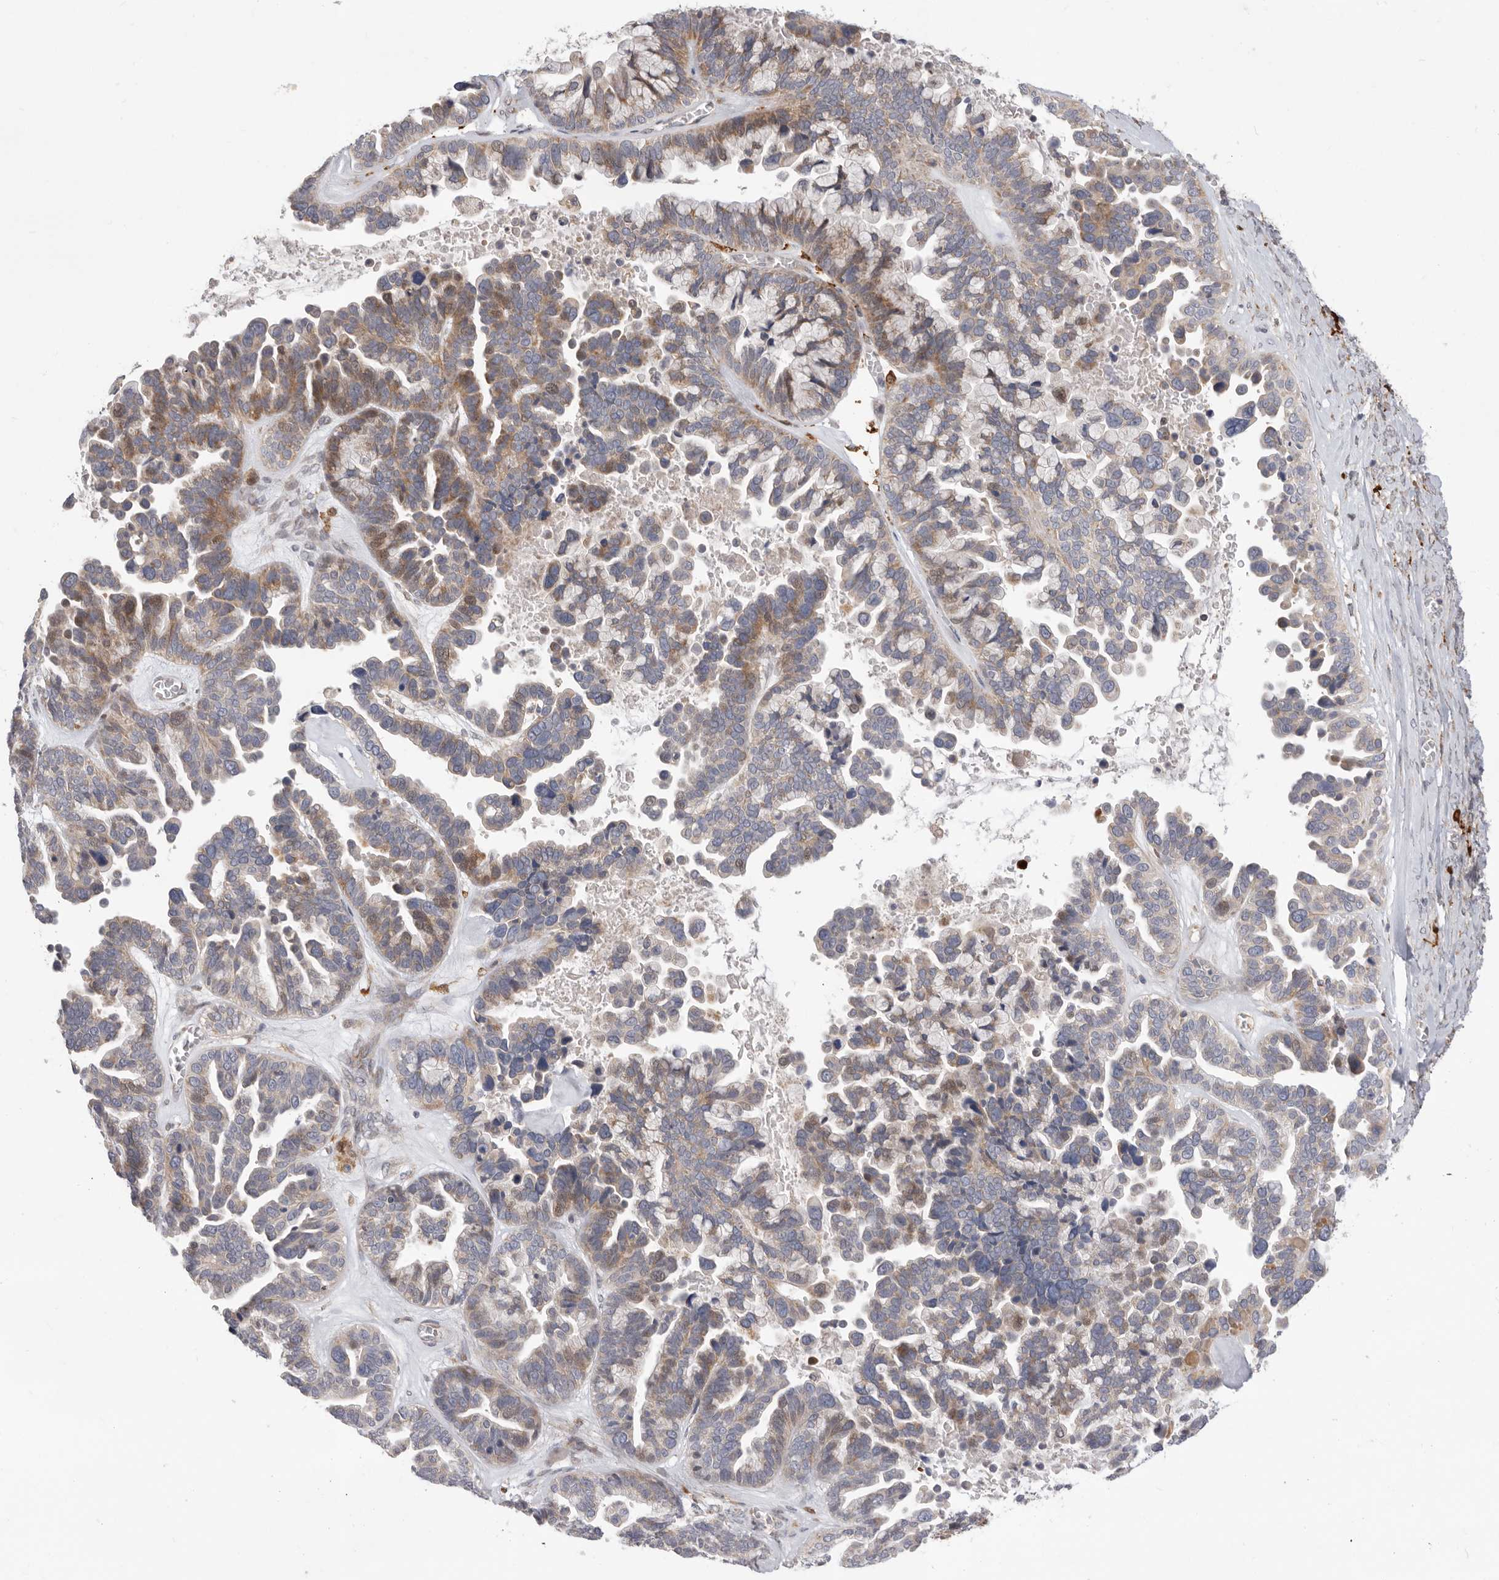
{"staining": {"intensity": "moderate", "quantity": "25%-75%", "location": "cytoplasmic/membranous"}, "tissue": "ovarian cancer", "cell_type": "Tumor cells", "image_type": "cancer", "snomed": [{"axis": "morphology", "description": "Cystadenocarcinoma, serous, NOS"}, {"axis": "topography", "description": "Ovary"}], "caption": "Moderate cytoplasmic/membranous protein staining is seen in about 25%-75% of tumor cells in ovarian serous cystadenocarcinoma.", "gene": "USH1C", "patient": {"sex": "female", "age": 56}}